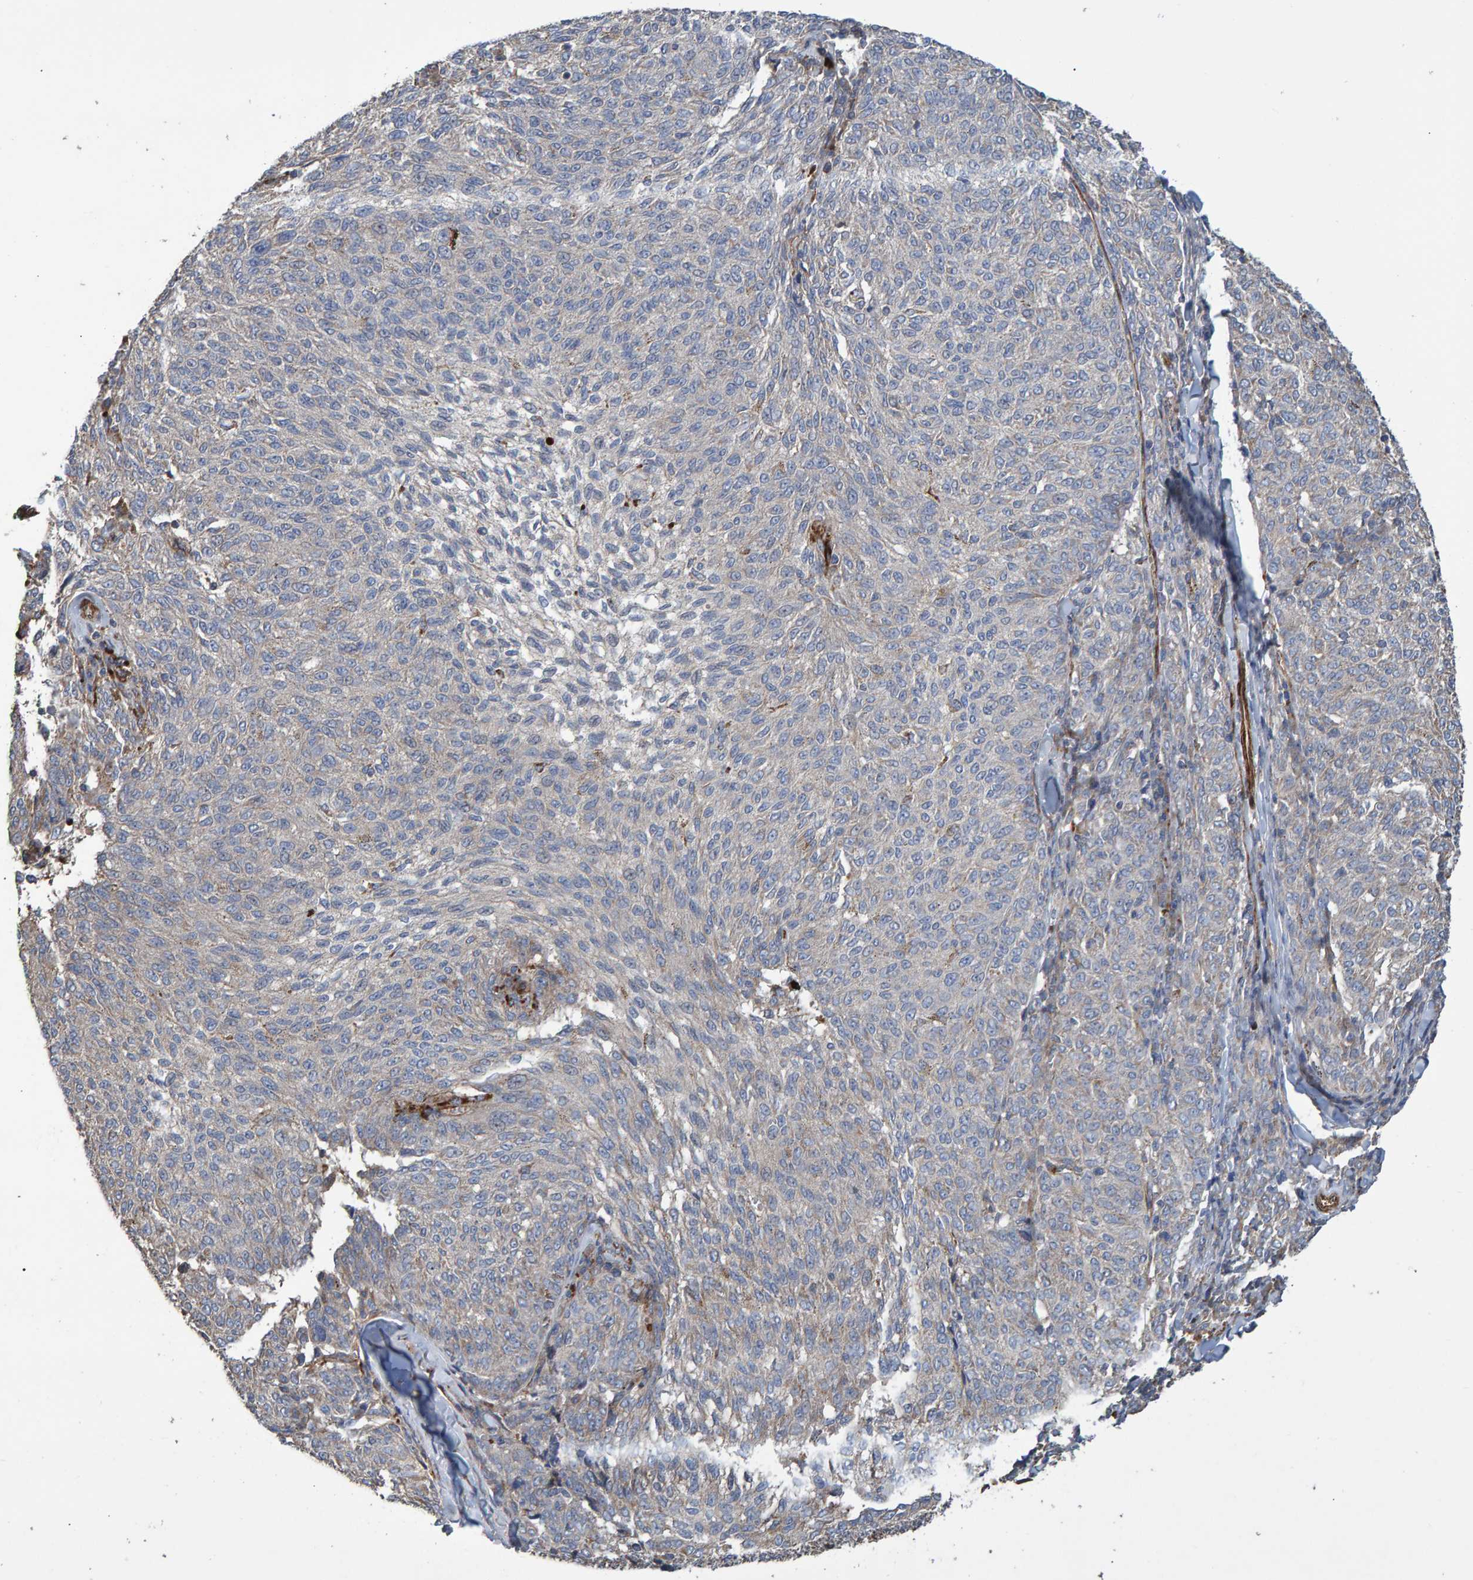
{"staining": {"intensity": "negative", "quantity": "none", "location": "none"}, "tissue": "melanoma", "cell_type": "Tumor cells", "image_type": "cancer", "snomed": [{"axis": "morphology", "description": "Malignant melanoma, NOS"}, {"axis": "topography", "description": "Skin"}], "caption": "Histopathology image shows no significant protein expression in tumor cells of malignant melanoma. The staining is performed using DAB brown chromogen with nuclei counter-stained in using hematoxylin.", "gene": "SLIT2", "patient": {"sex": "female", "age": 72}}